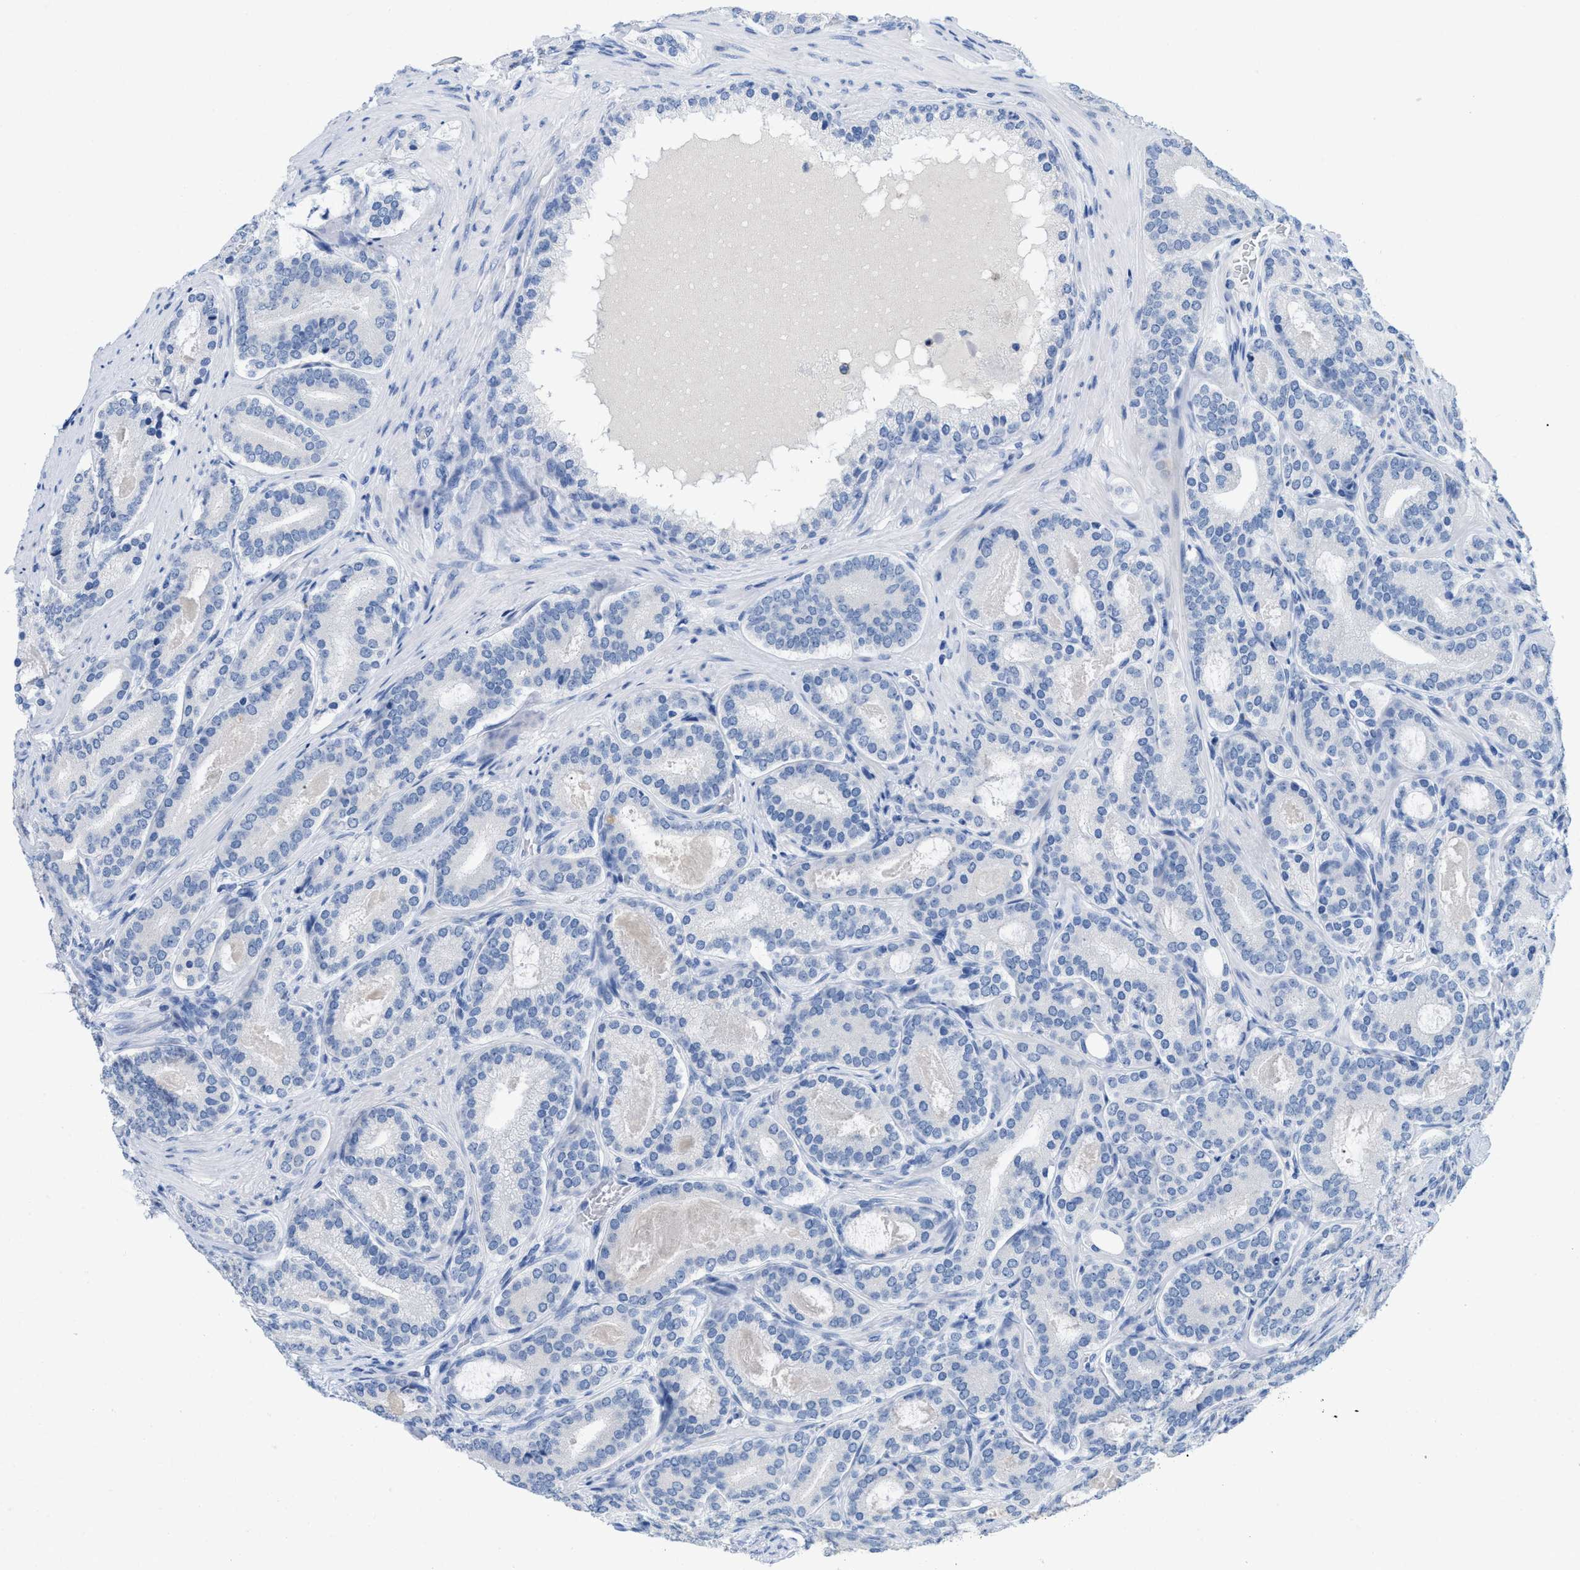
{"staining": {"intensity": "negative", "quantity": "none", "location": "none"}, "tissue": "prostate cancer", "cell_type": "Tumor cells", "image_type": "cancer", "snomed": [{"axis": "morphology", "description": "Adenocarcinoma, High grade"}, {"axis": "topography", "description": "Prostate"}], "caption": "The immunohistochemistry micrograph has no significant positivity in tumor cells of adenocarcinoma (high-grade) (prostate) tissue.", "gene": "CR1", "patient": {"sex": "male", "age": 60}}